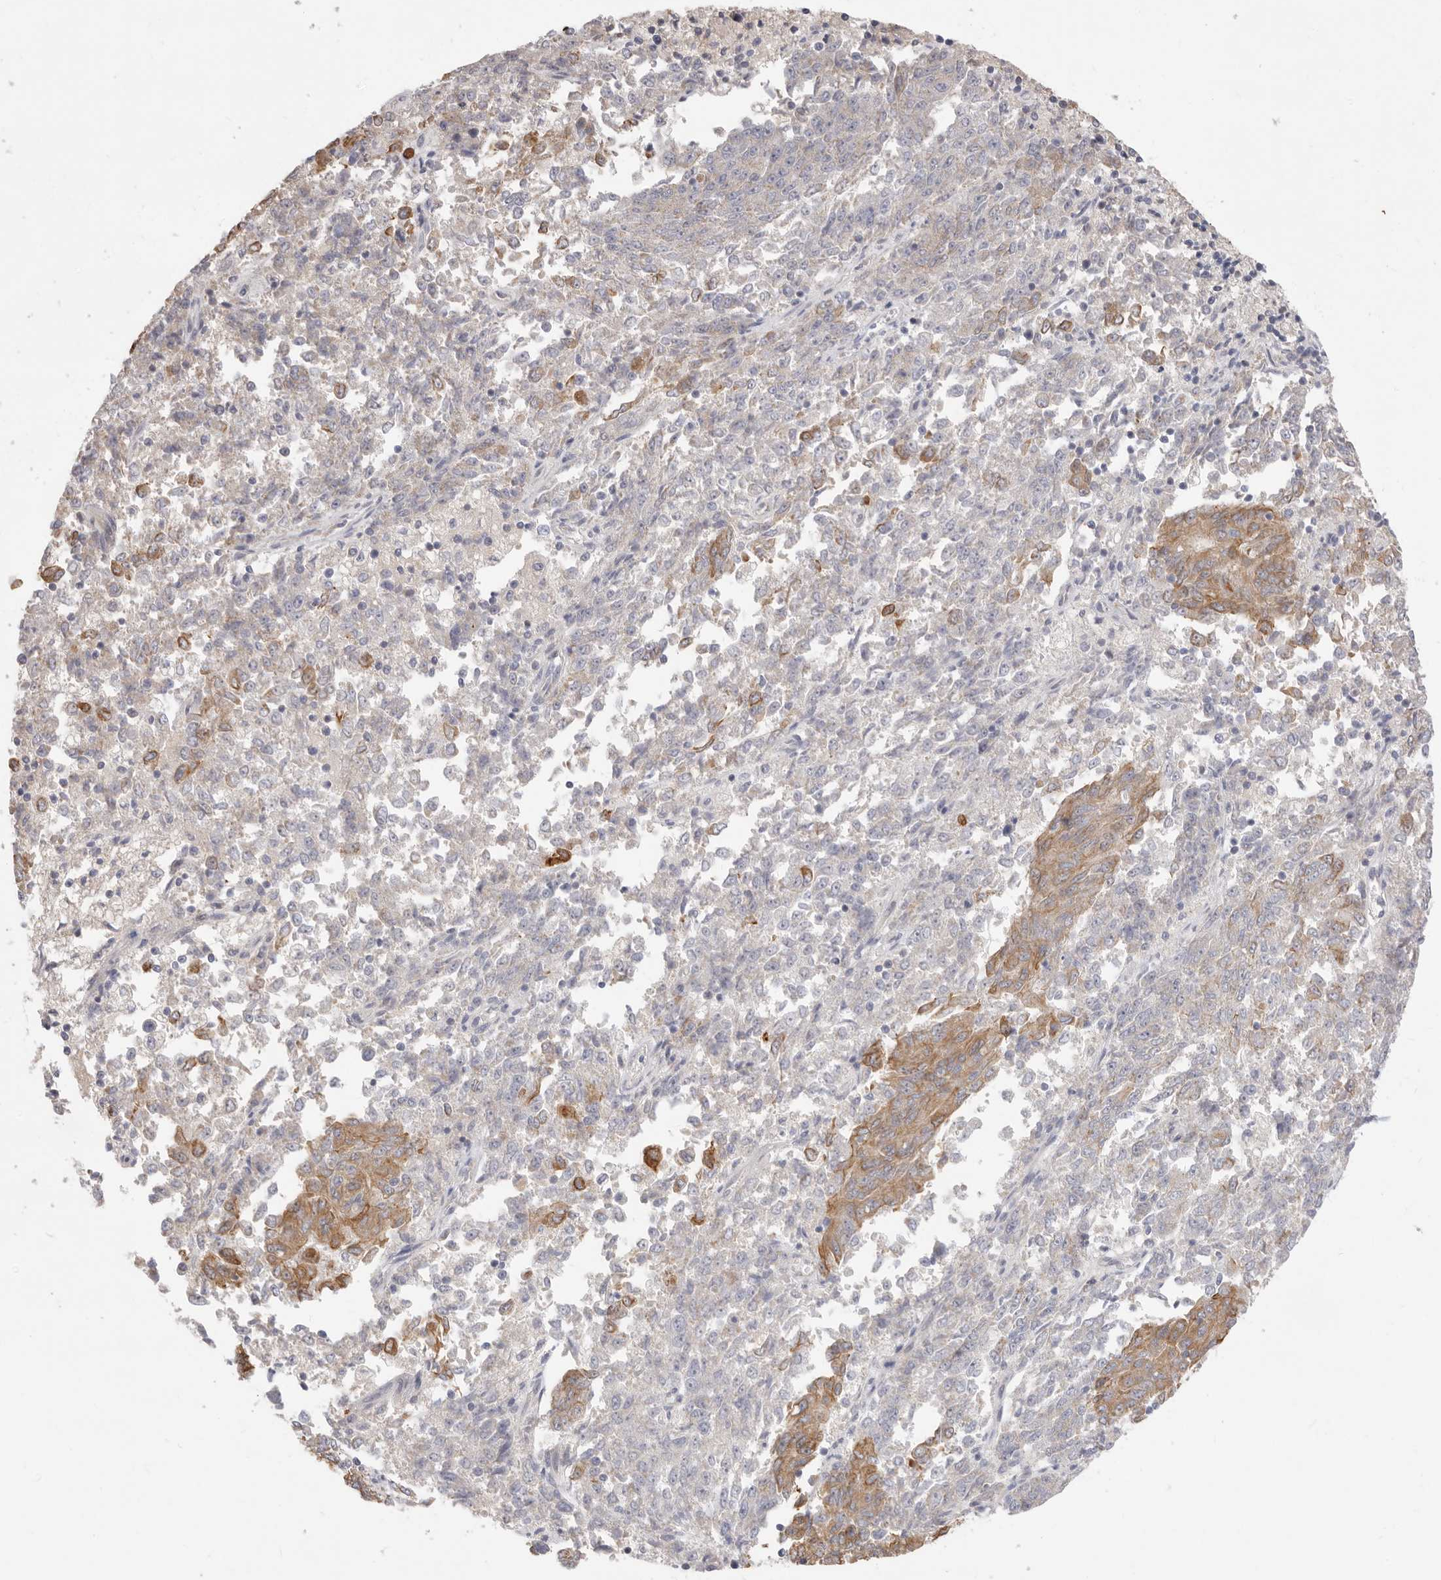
{"staining": {"intensity": "moderate", "quantity": "<25%", "location": "cytoplasmic/membranous"}, "tissue": "endometrial cancer", "cell_type": "Tumor cells", "image_type": "cancer", "snomed": [{"axis": "morphology", "description": "Adenocarcinoma, NOS"}, {"axis": "topography", "description": "Endometrium"}], "caption": "Moderate cytoplasmic/membranous expression for a protein is identified in about <25% of tumor cells of endometrial cancer using immunohistochemistry.", "gene": "USH1C", "patient": {"sex": "female", "age": 80}}